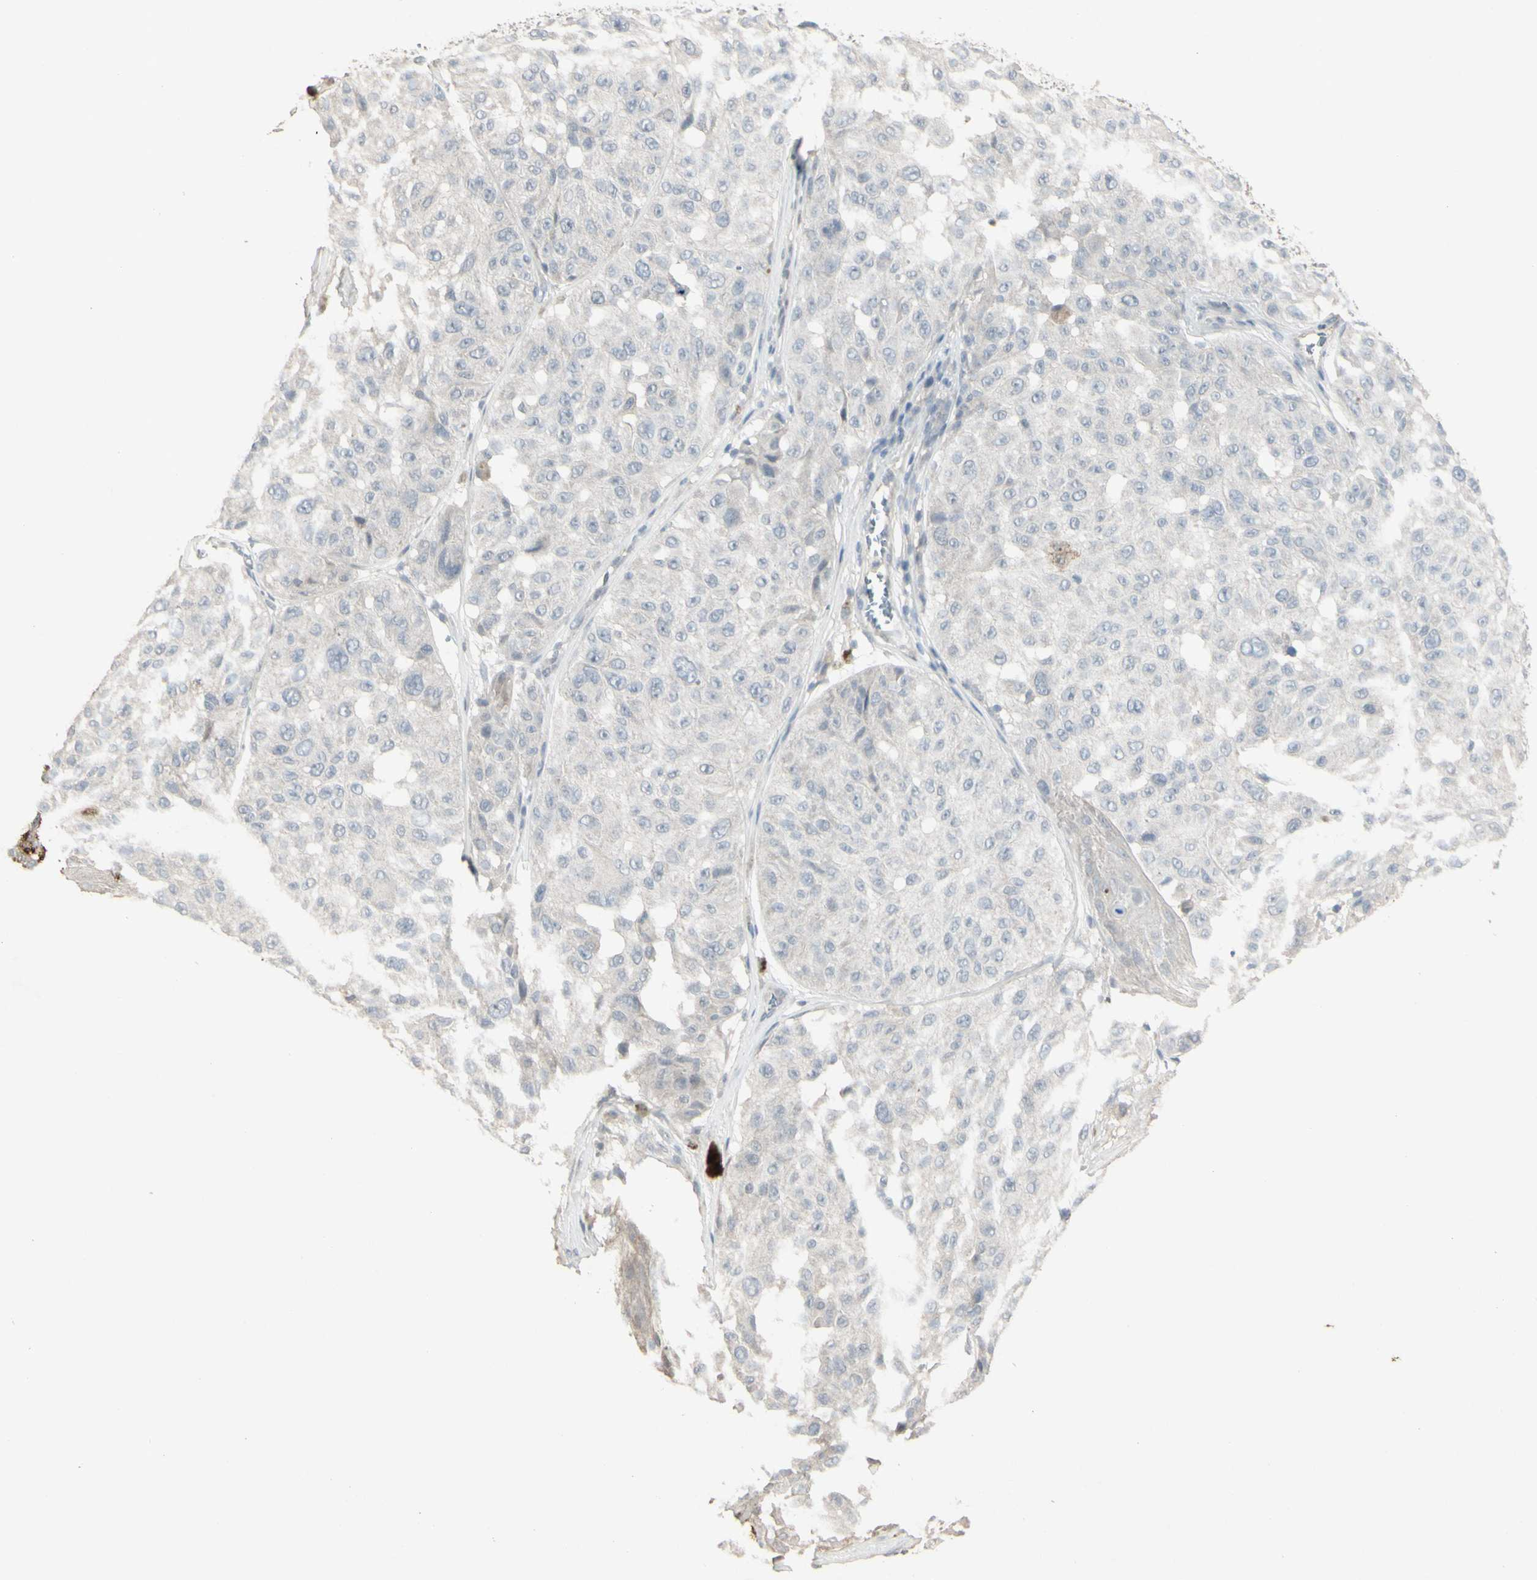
{"staining": {"intensity": "negative", "quantity": "none", "location": "none"}, "tissue": "melanoma", "cell_type": "Tumor cells", "image_type": "cancer", "snomed": [{"axis": "morphology", "description": "Malignant melanoma, NOS"}, {"axis": "topography", "description": "Skin"}], "caption": "There is no significant expression in tumor cells of malignant melanoma.", "gene": "PIAS4", "patient": {"sex": "female", "age": 46}}